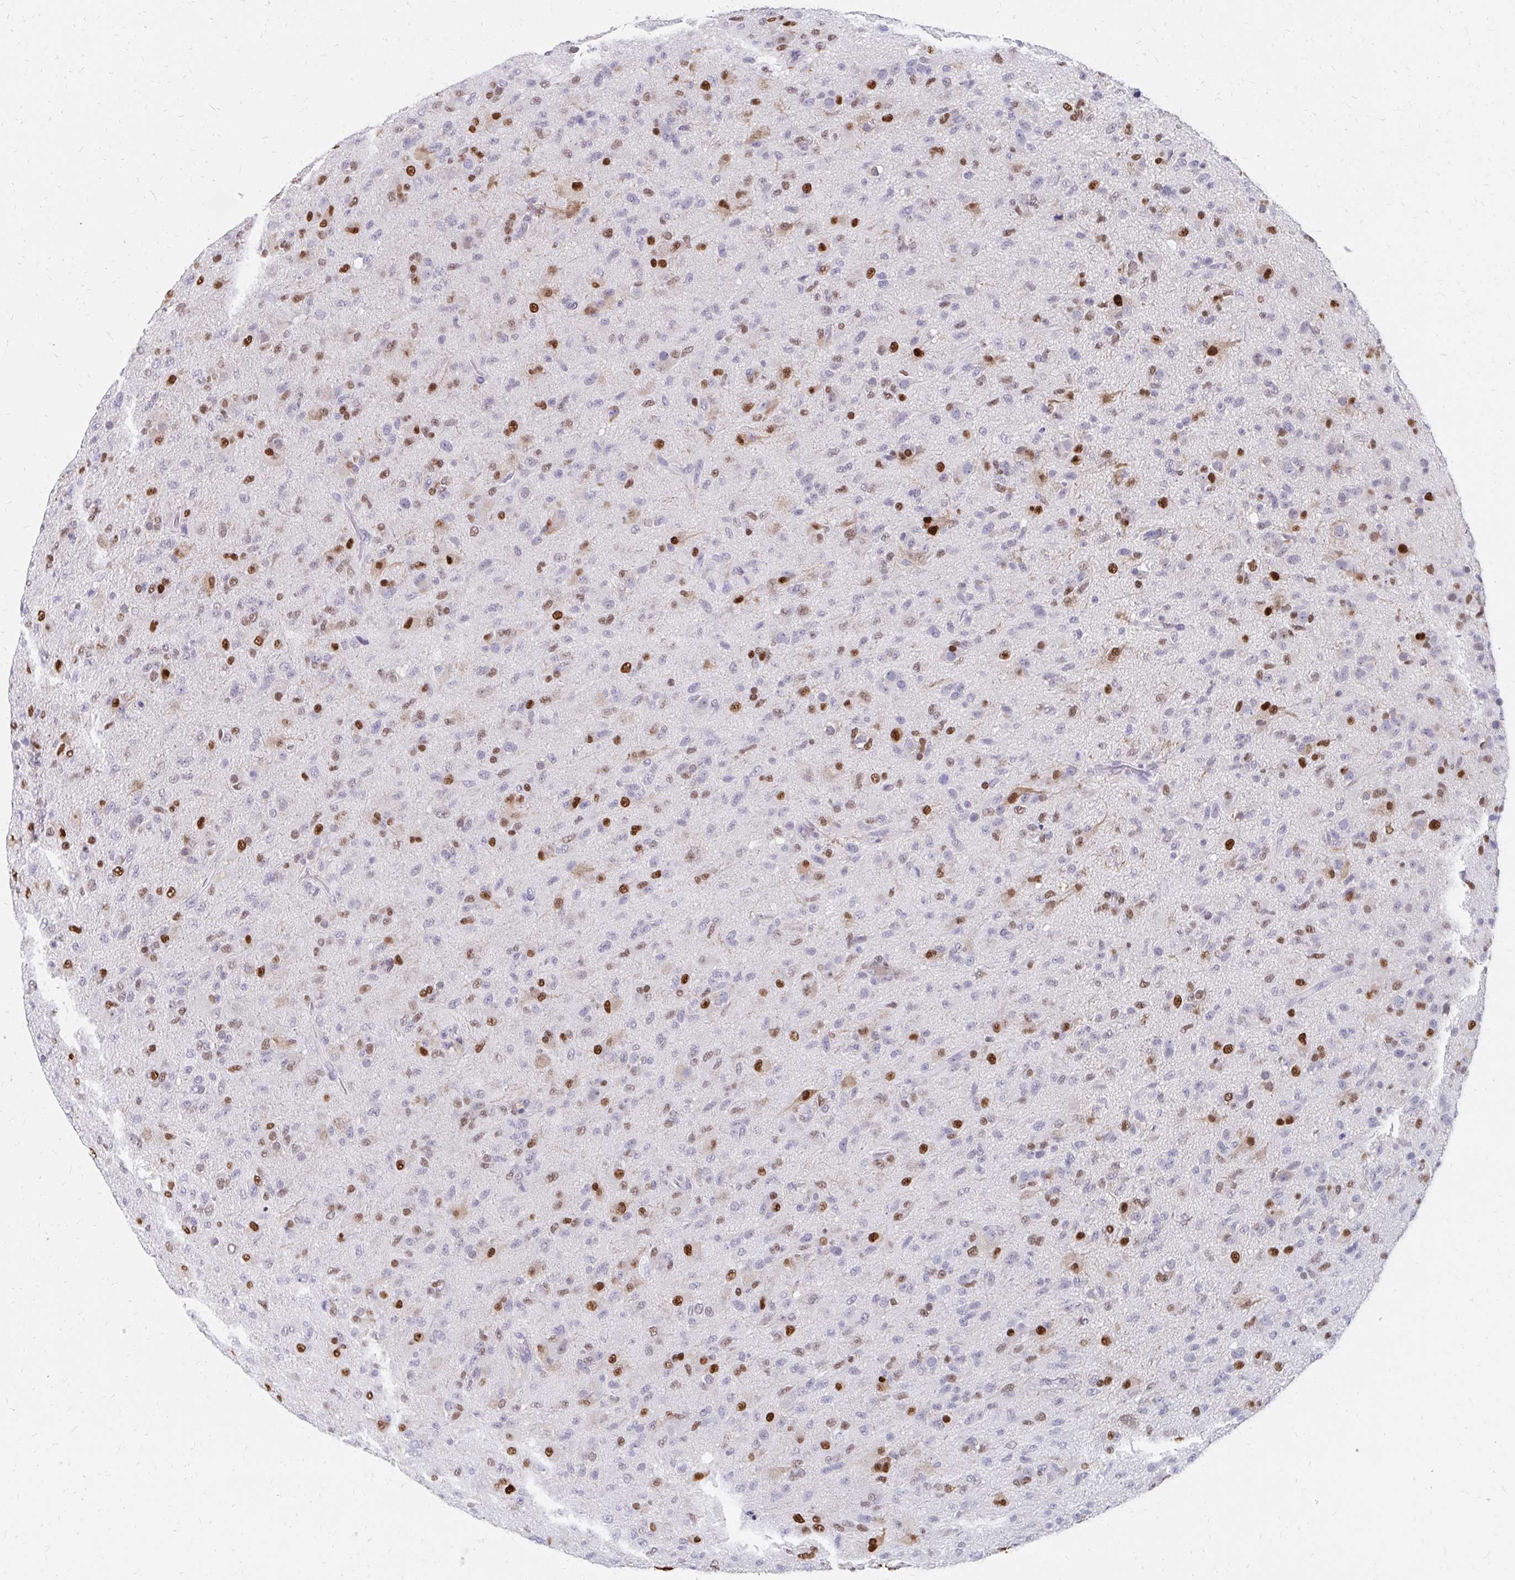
{"staining": {"intensity": "strong", "quantity": "<25%", "location": "nuclear"}, "tissue": "glioma", "cell_type": "Tumor cells", "image_type": "cancer", "snomed": [{"axis": "morphology", "description": "Glioma, malignant, Low grade"}, {"axis": "topography", "description": "Brain"}], "caption": "IHC (DAB (3,3'-diaminobenzidine)) staining of glioma shows strong nuclear protein staining in approximately <25% of tumor cells.", "gene": "PLK3", "patient": {"sex": "male", "age": 65}}